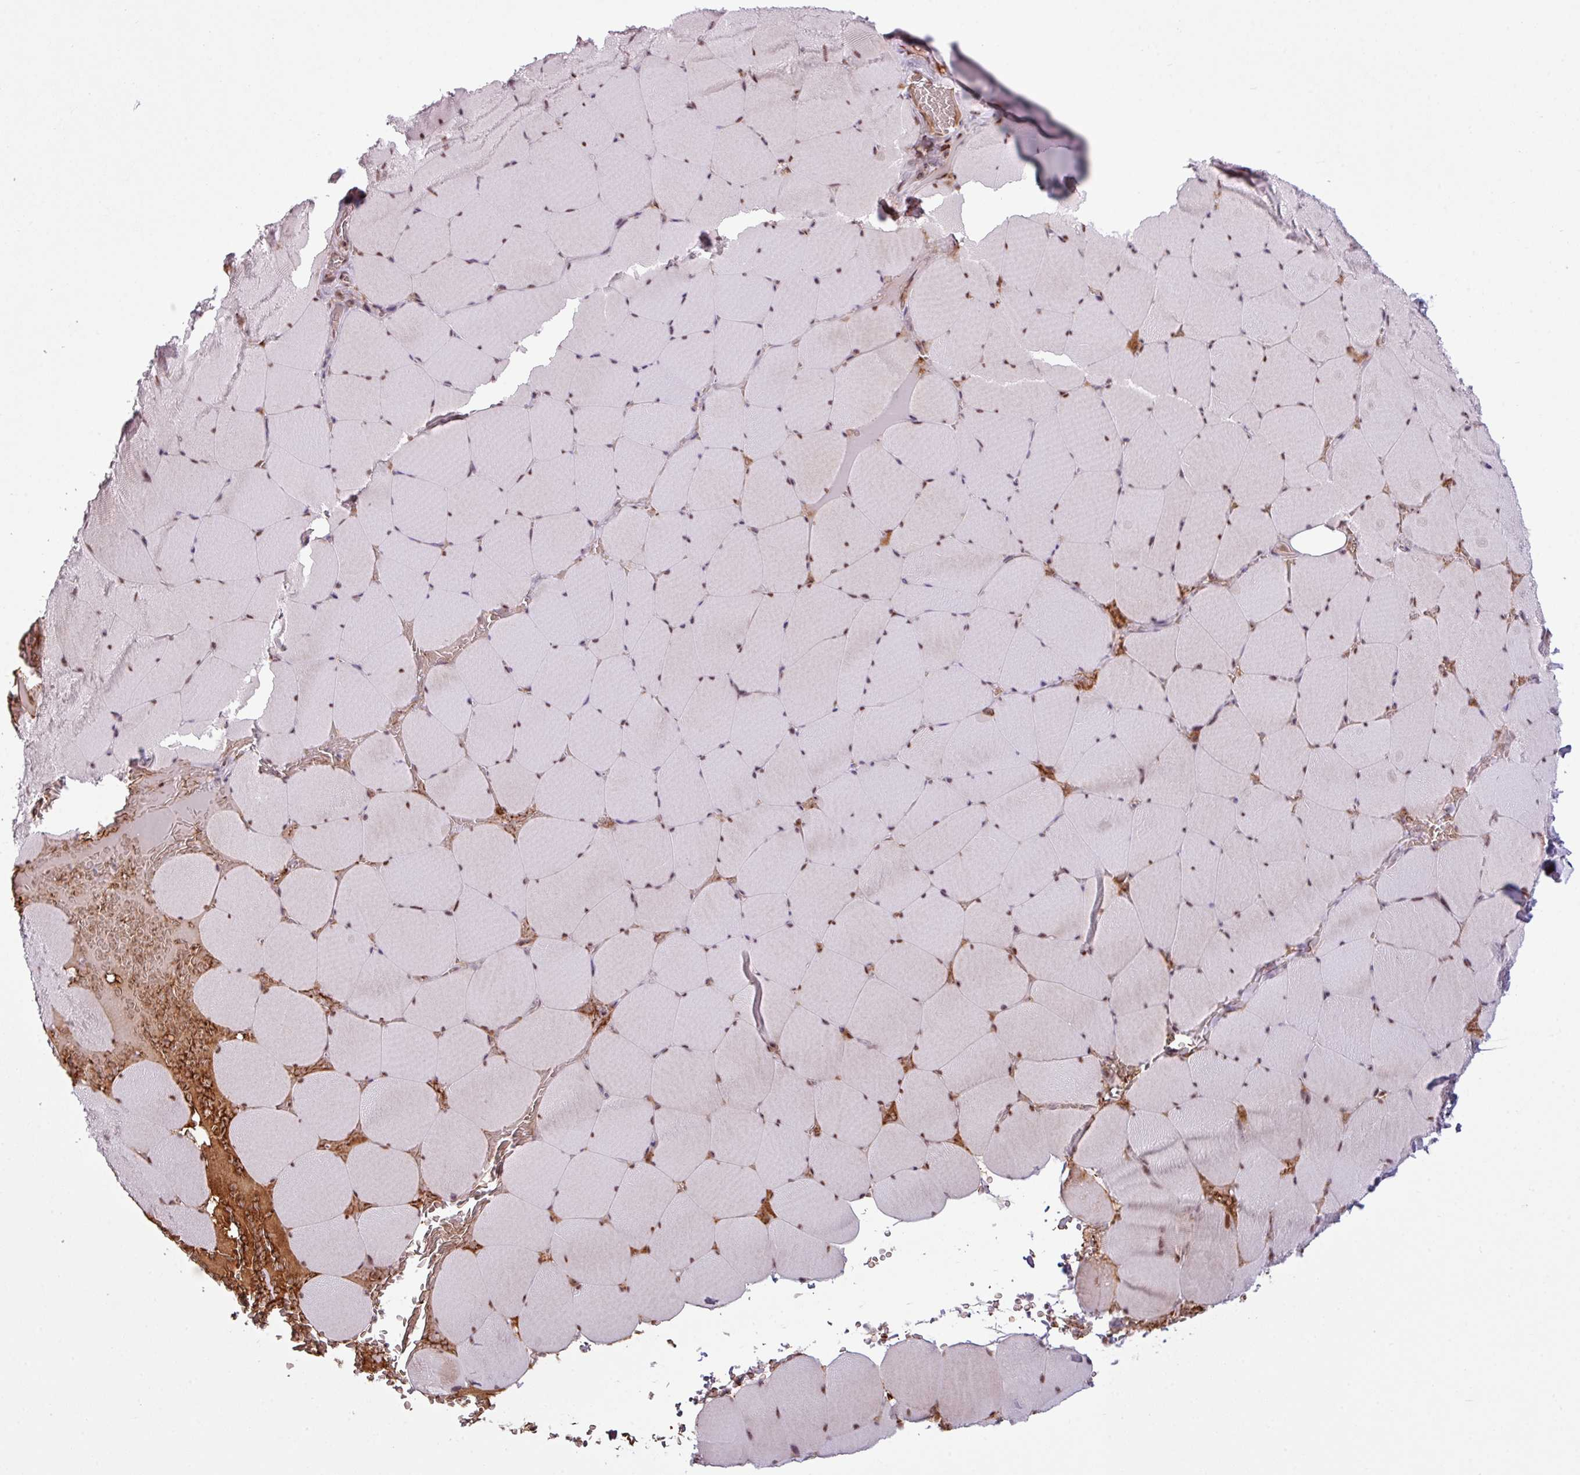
{"staining": {"intensity": "moderate", "quantity": "<25%", "location": "nuclear"}, "tissue": "skeletal muscle", "cell_type": "Myocytes", "image_type": "normal", "snomed": [{"axis": "morphology", "description": "Normal tissue, NOS"}, {"axis": "topography", "description": "Skeletal muscle"}, {"axis": "topography", "description": "Head-Neck"}], "caption": "This photomicrograph exhibits benign skeletal muscle stained with immunohistochemistry to label a protein in brown. The nuclear of myocytes show moderate positivity for the protein. Nuclei are counter-stained blue.", "gene": "PRDM5", "patient": {"sex": "male", "age": 66}}